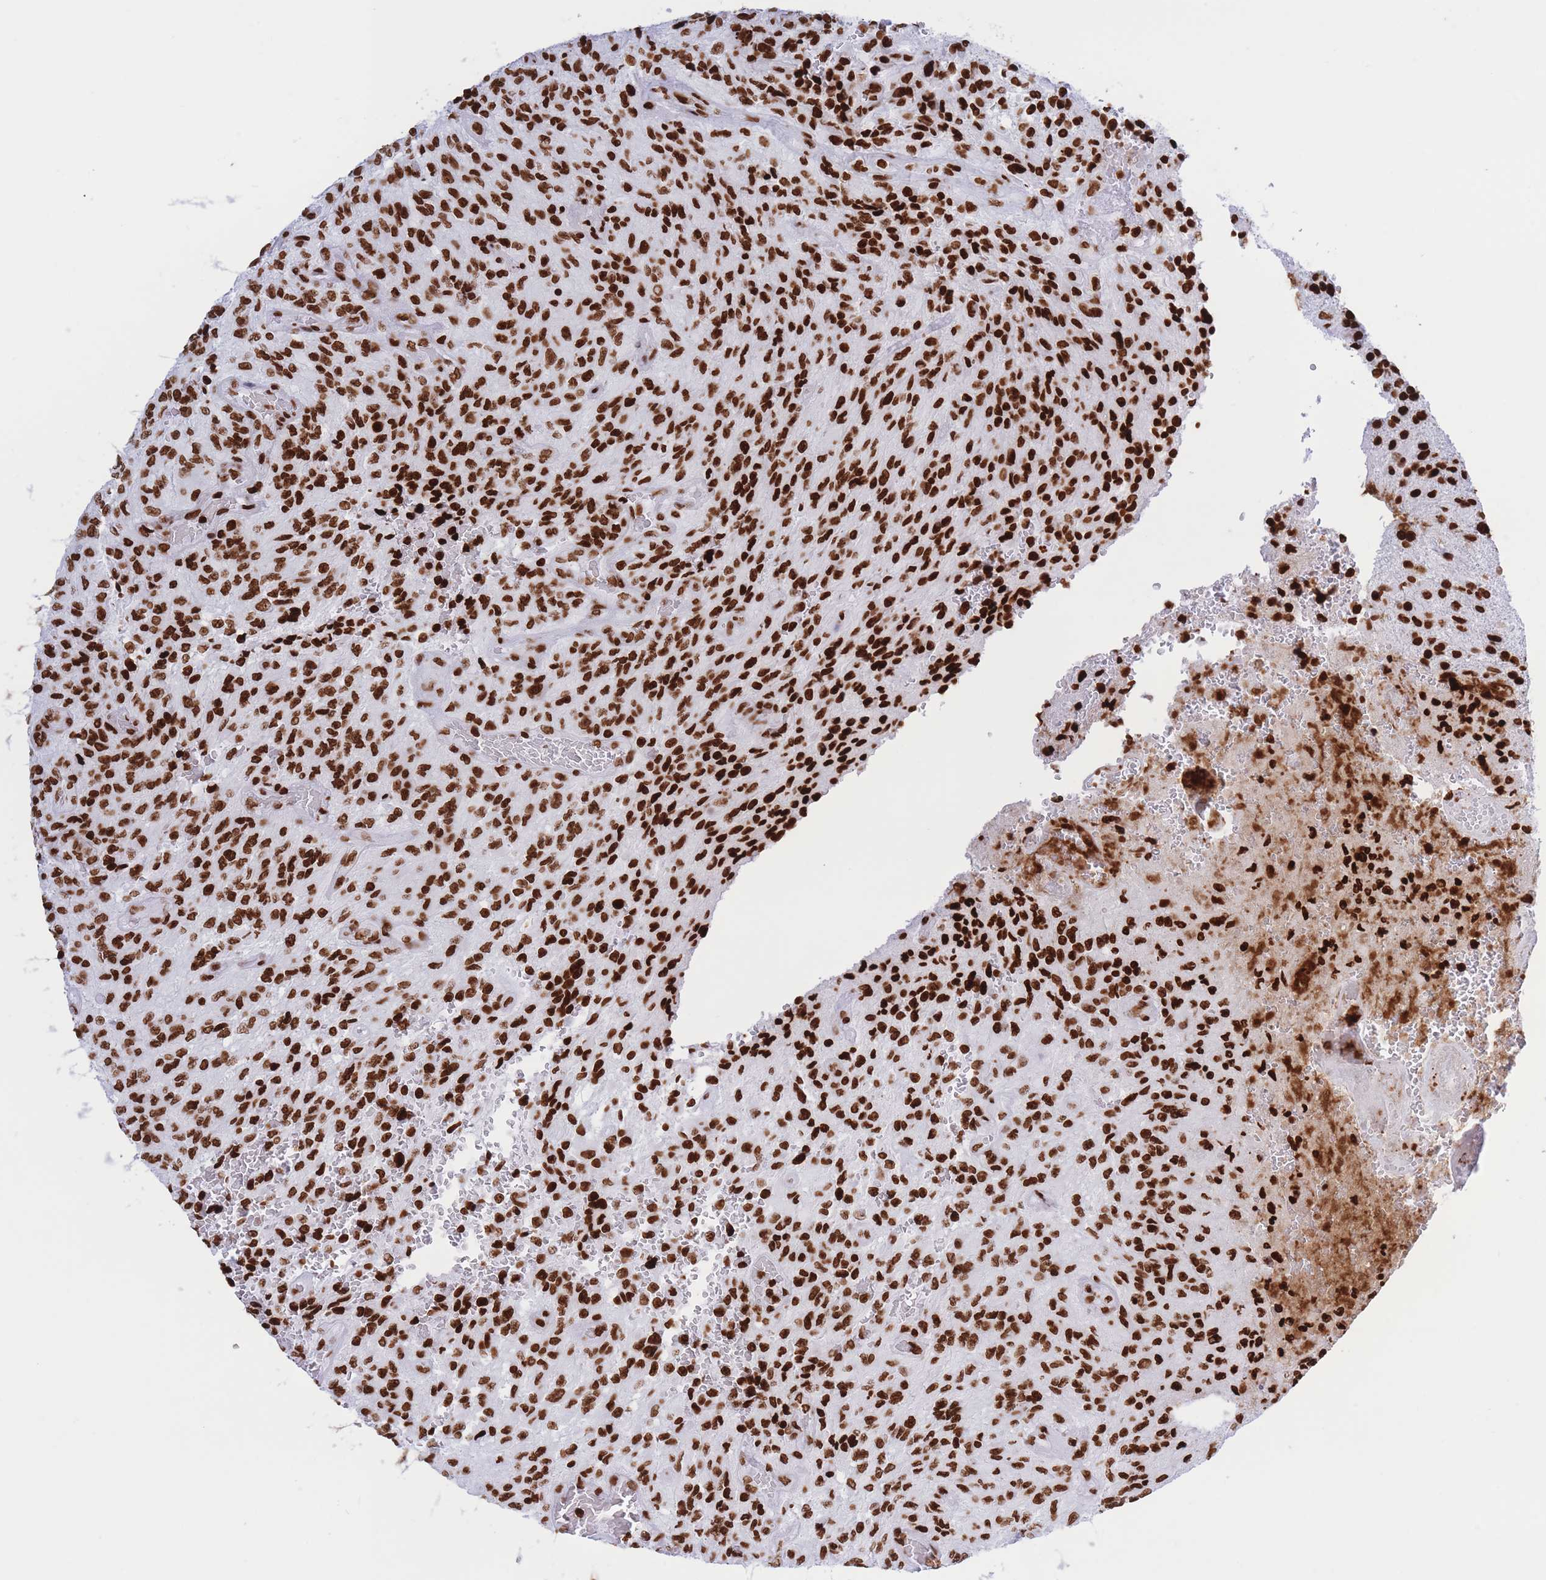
{"staining": {"intensity": "strong", "quantity": ">75%", "location": "nuclear"}, "tissue": "glioma", "cell_type": "Tumor cells", "image_type": "cancer", "snomed": [{"axis": "morphology", "description": "Normal tissue, NOS"}, {"axis": "morphology", "description": "Glioma, malignant, High grade"}, {"axis": "topography", "description": "Cerebral cortex"}], "caption": "Immunohistochemical staining of human glioma reveals strong nuclear protein positivity in about >75% of tumor cells.", "gene": "H2BC11", "patient": {"sex": "male", "age": 56}}